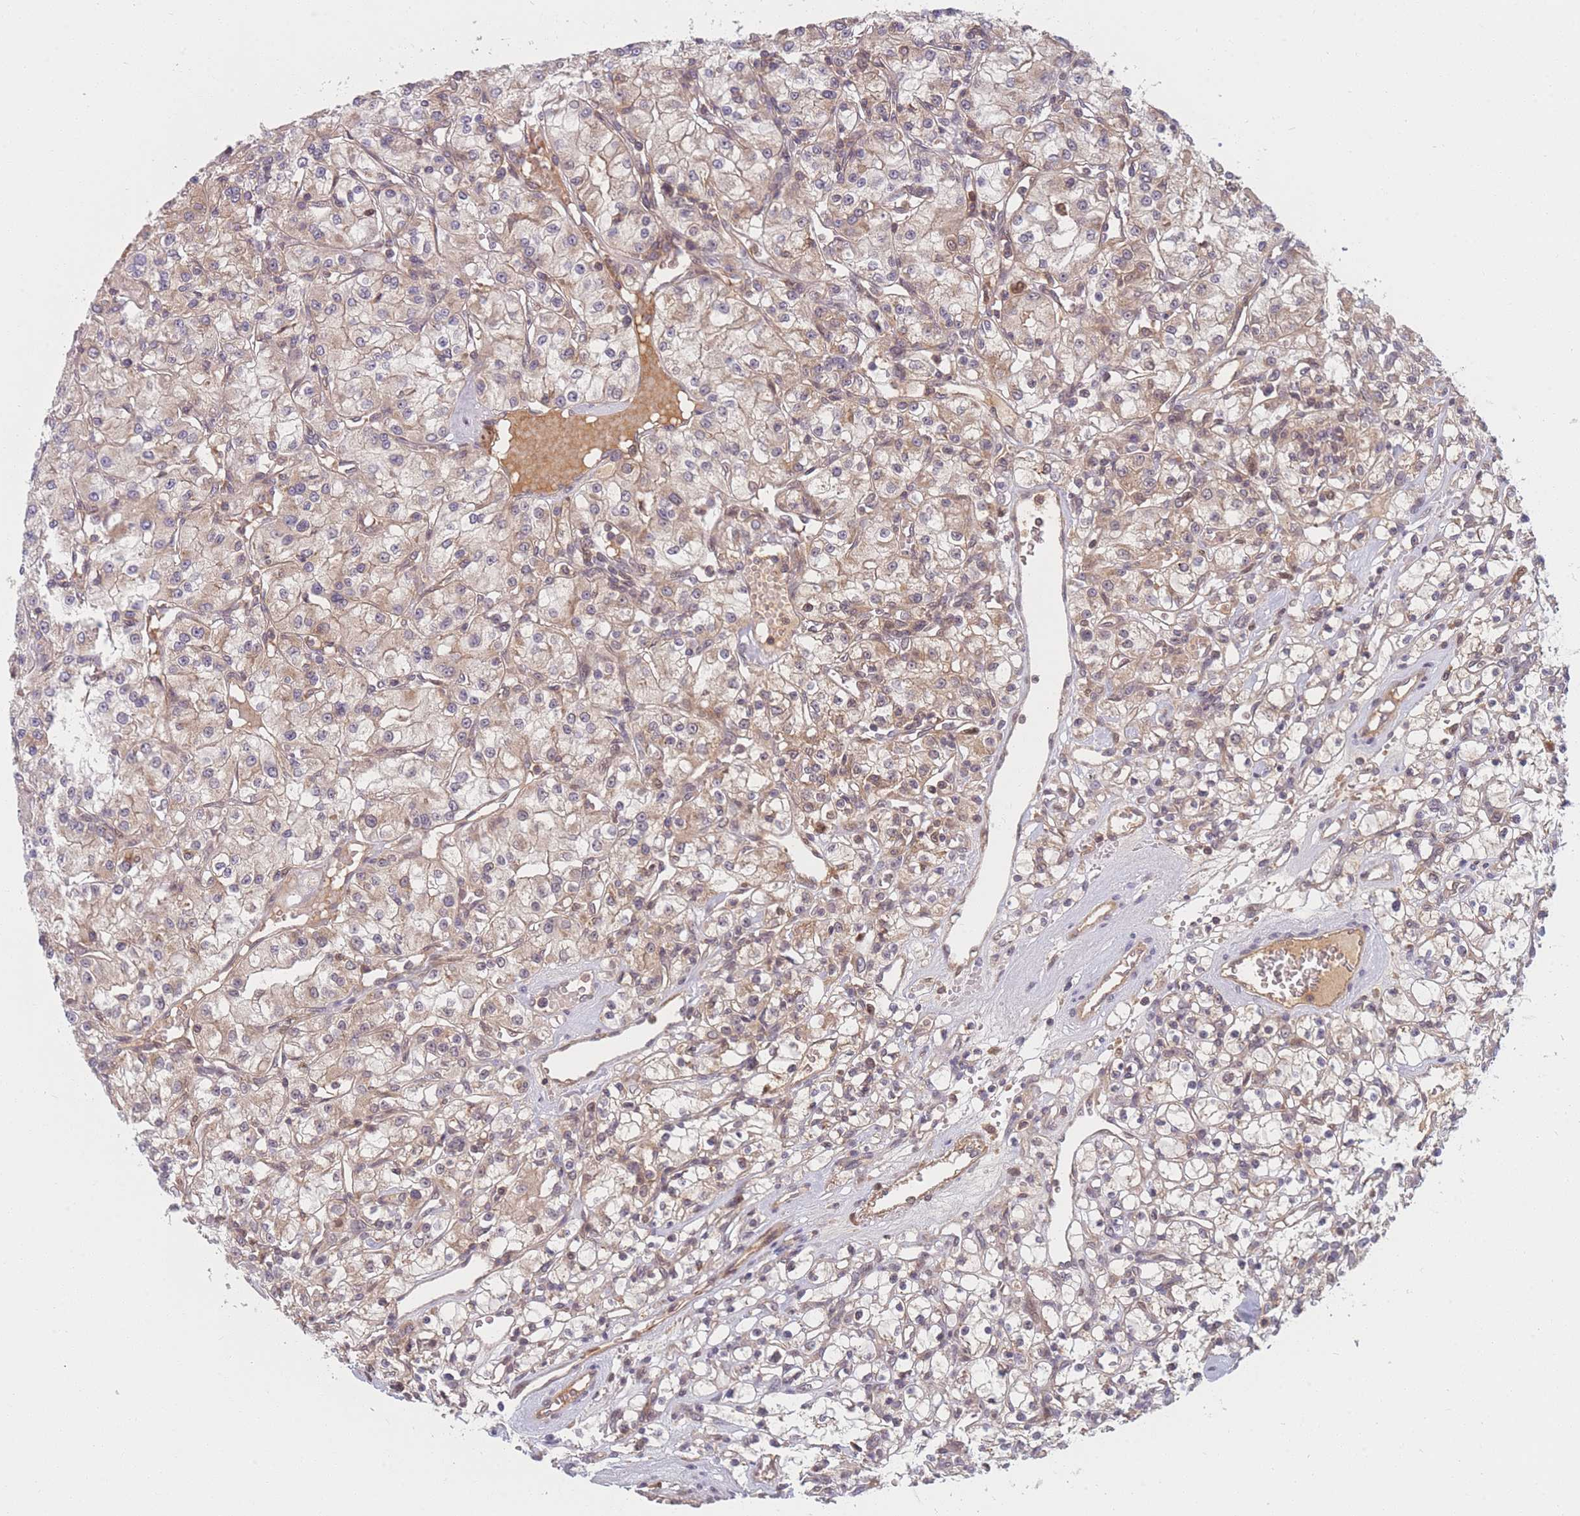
{"staining": {"intensity": "weak", "quantity": ">75%", "location": "cytoplasmic/membranous"}, "tissue": "renal cancer", "cell_type": "Tumor cells", "image_type": "cancer", "snomed": [{"axis": "morphology", "description": "Adenocarcinoma, NOS"}, {"axis": "topography", "description": "Kidney"}], "caption": "This is an image of immunohistochemistry staining of renal cancer (adenocarcinoma), which shows weak expression in the cytoplasmic/membranous of tumor cells.", "gene": "FAM153A", "patient": {"sex": "female", "age": 59}}